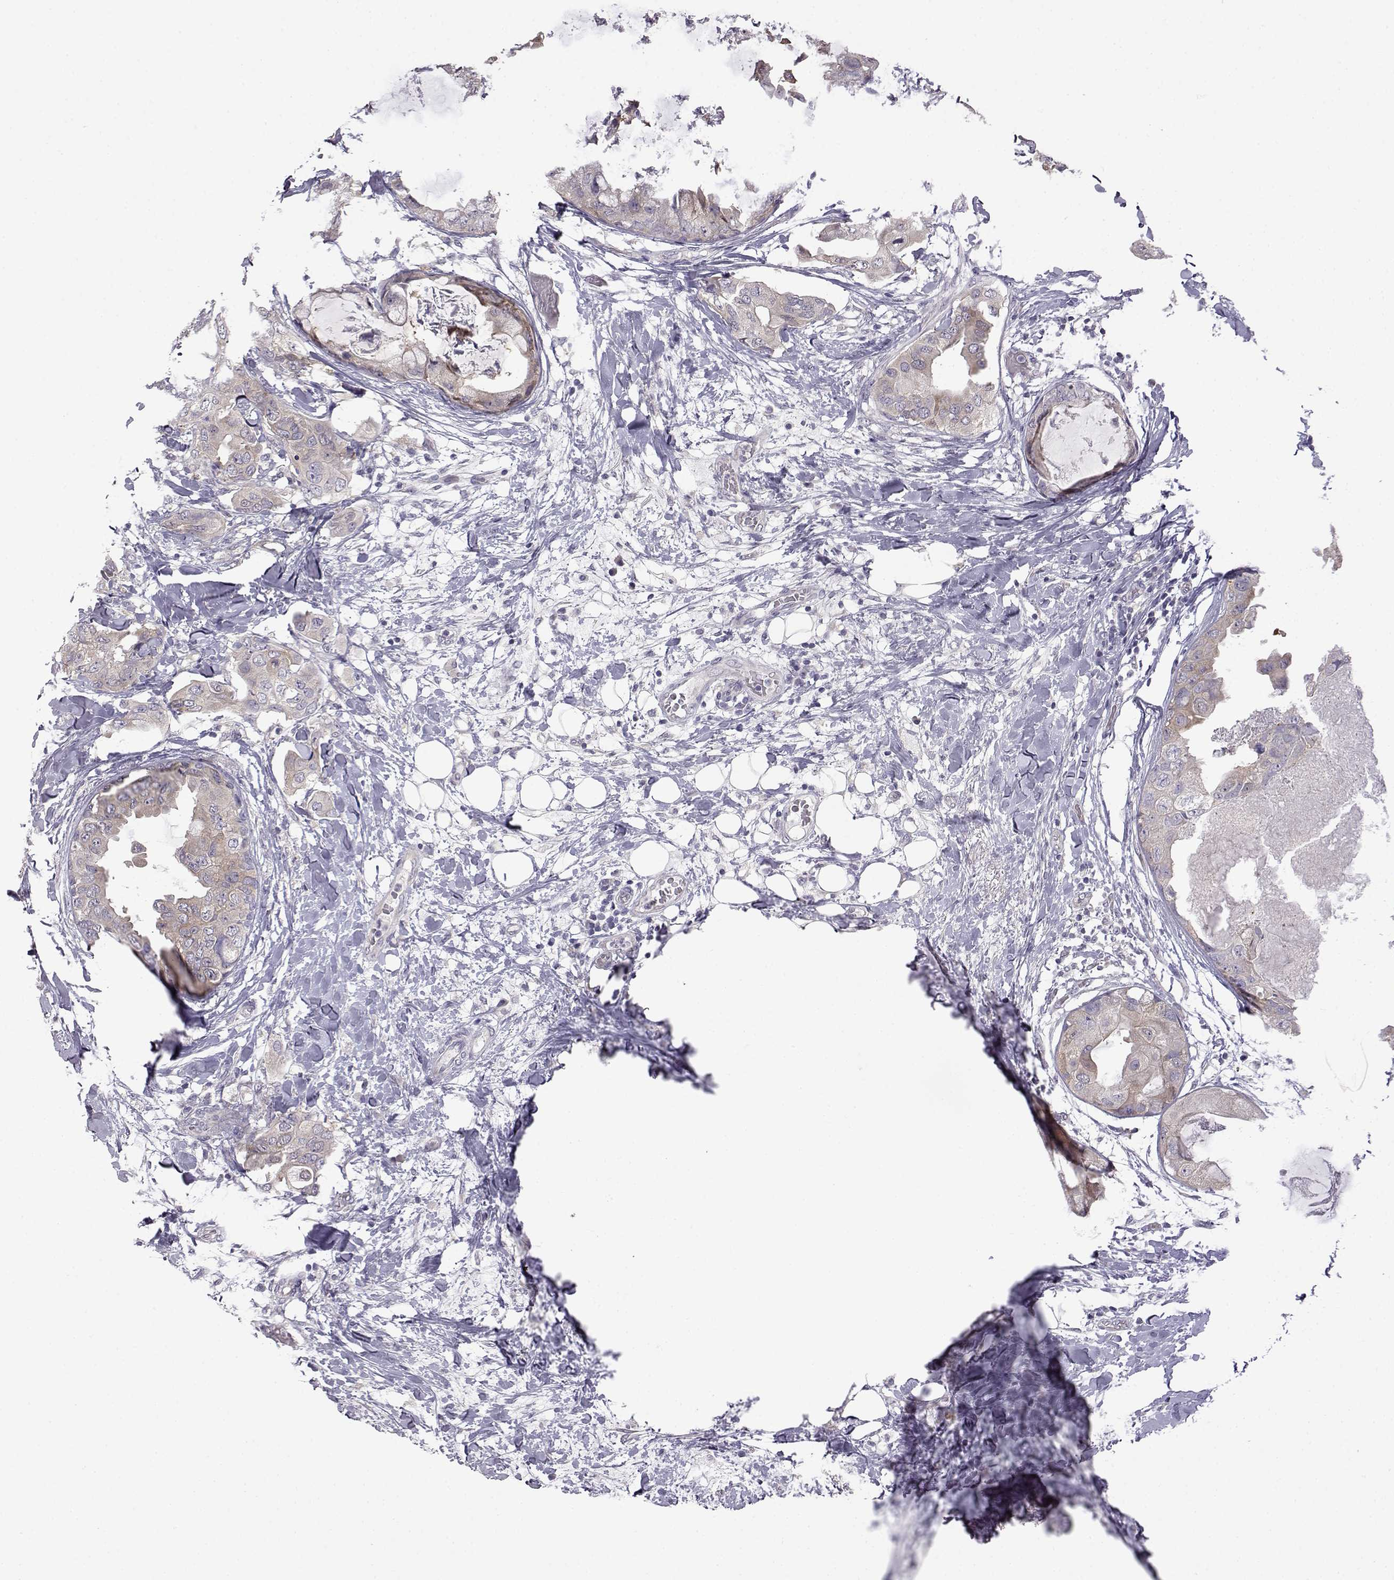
{"staining": {"intensity": "weak", "quantity": "<25%", "location": "cytoplasmic/membranous"}, "tissue": "breast cancer", "cell_type": "Tumor cells", "image_type": "cancer", "snomed": [{"axis": "morphology", "description": "Normal tissue, NOS"}, {"axis": "morphology", "description": "Duct carcinoma"}, {"axis": "topography", "description": "Breast"}], "caption": "Intraductal carcinoma (breast) was stained to show a protein in brown. There is no significant staining in tumor cells.", "gene": "VGF", "patient": {"sex": "female", "age": 40}}